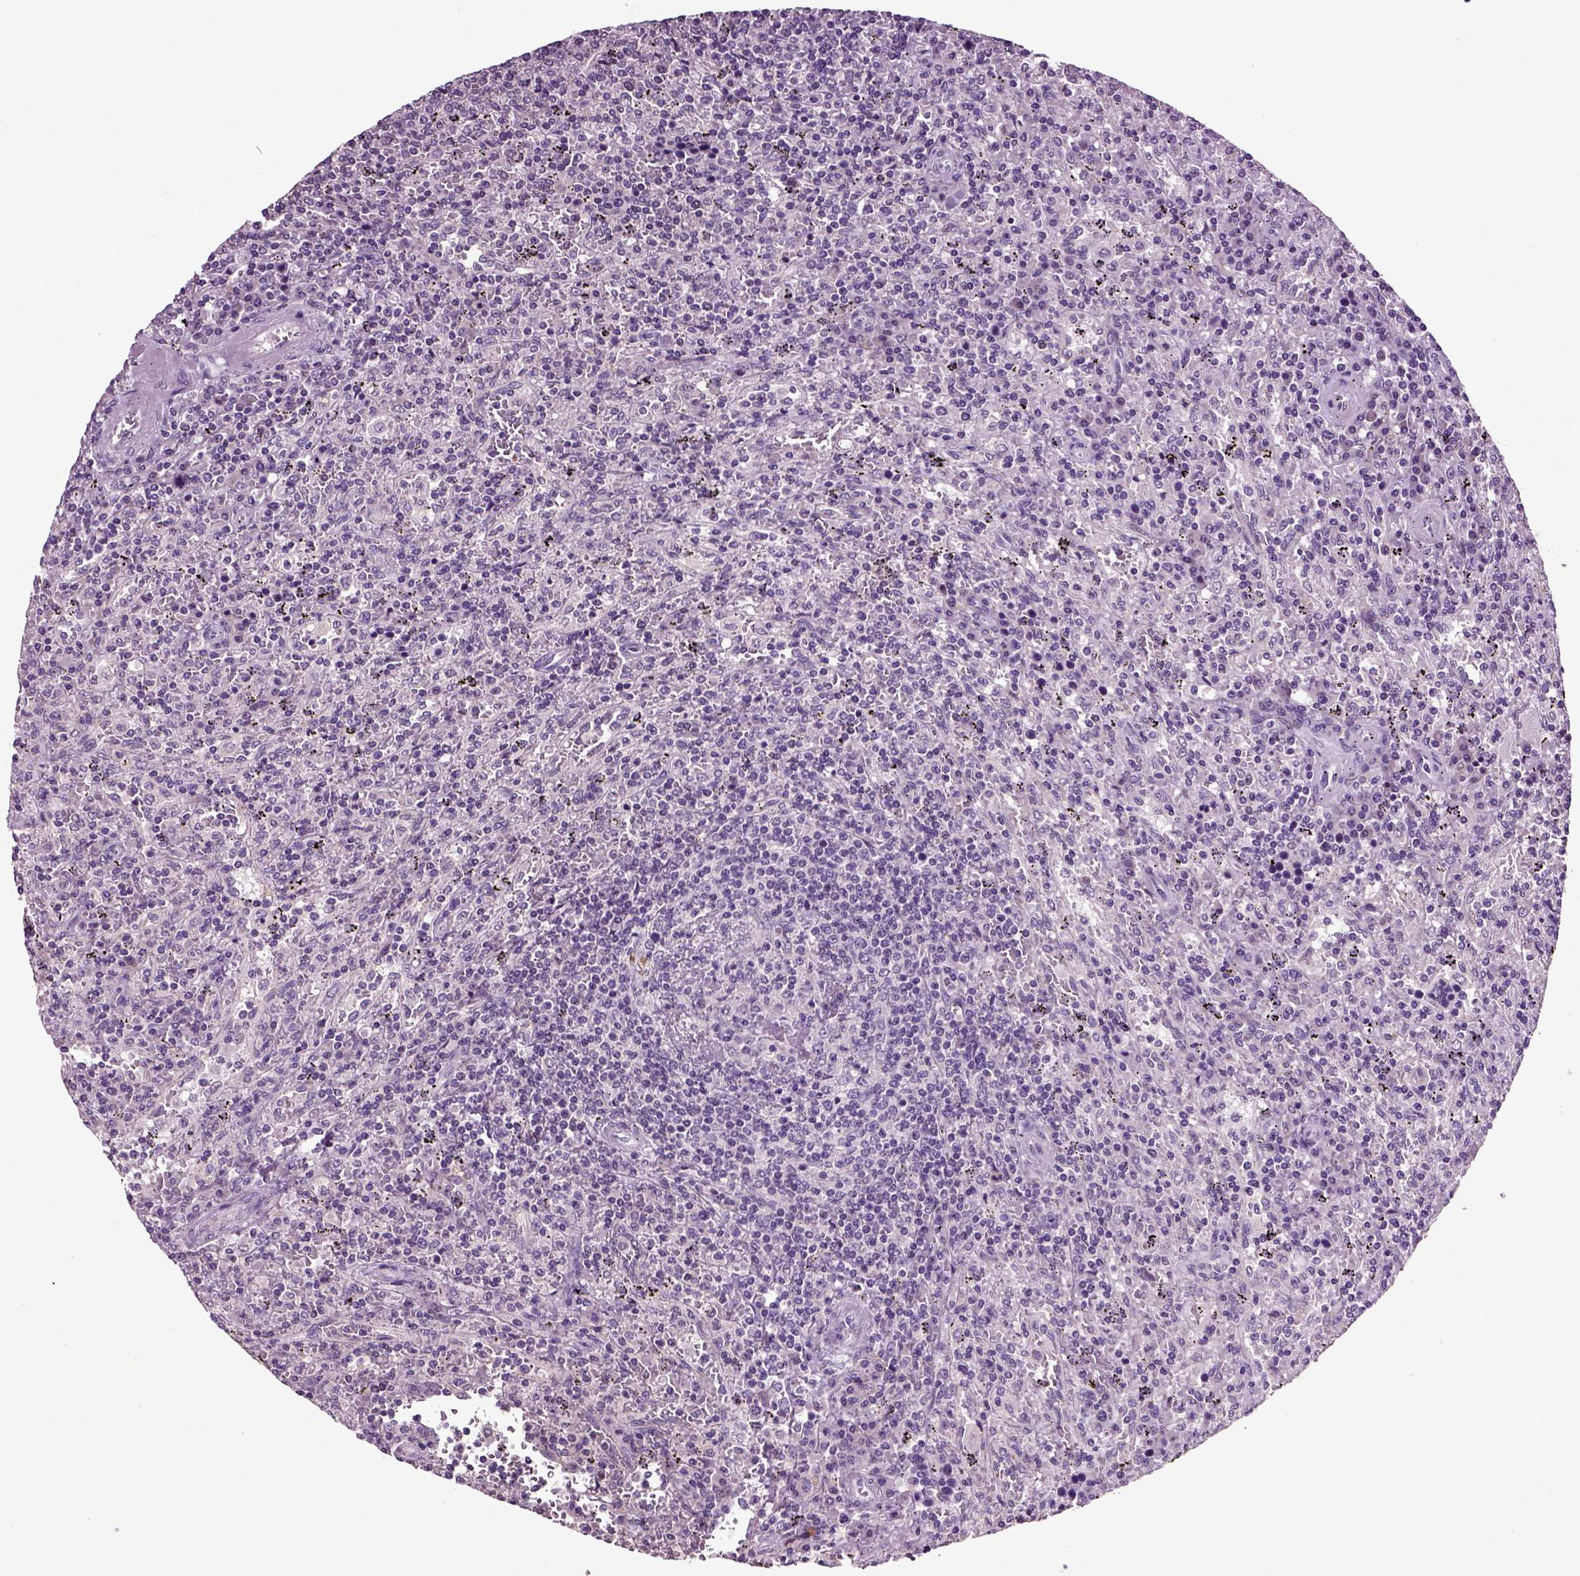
{"staining": {"intensity": "negative", "quantity": "none", "location": "none"}, "tissue": "lymphoma", "cell_type": "Tumor cells", "image_type": "cancer", "snomed": [{"axis": "morphology", "description": "Malignant lymphoma, non-Hodgkin's type, Low grade"}, {"axis": "topography", "description": "Spleen"}], "caption": "Photomicrograph shows no significant protein positivity in tumor cells of lymphoma.", "gene": "CRHR1", "patient": {"sex": "male", "age": 62}}